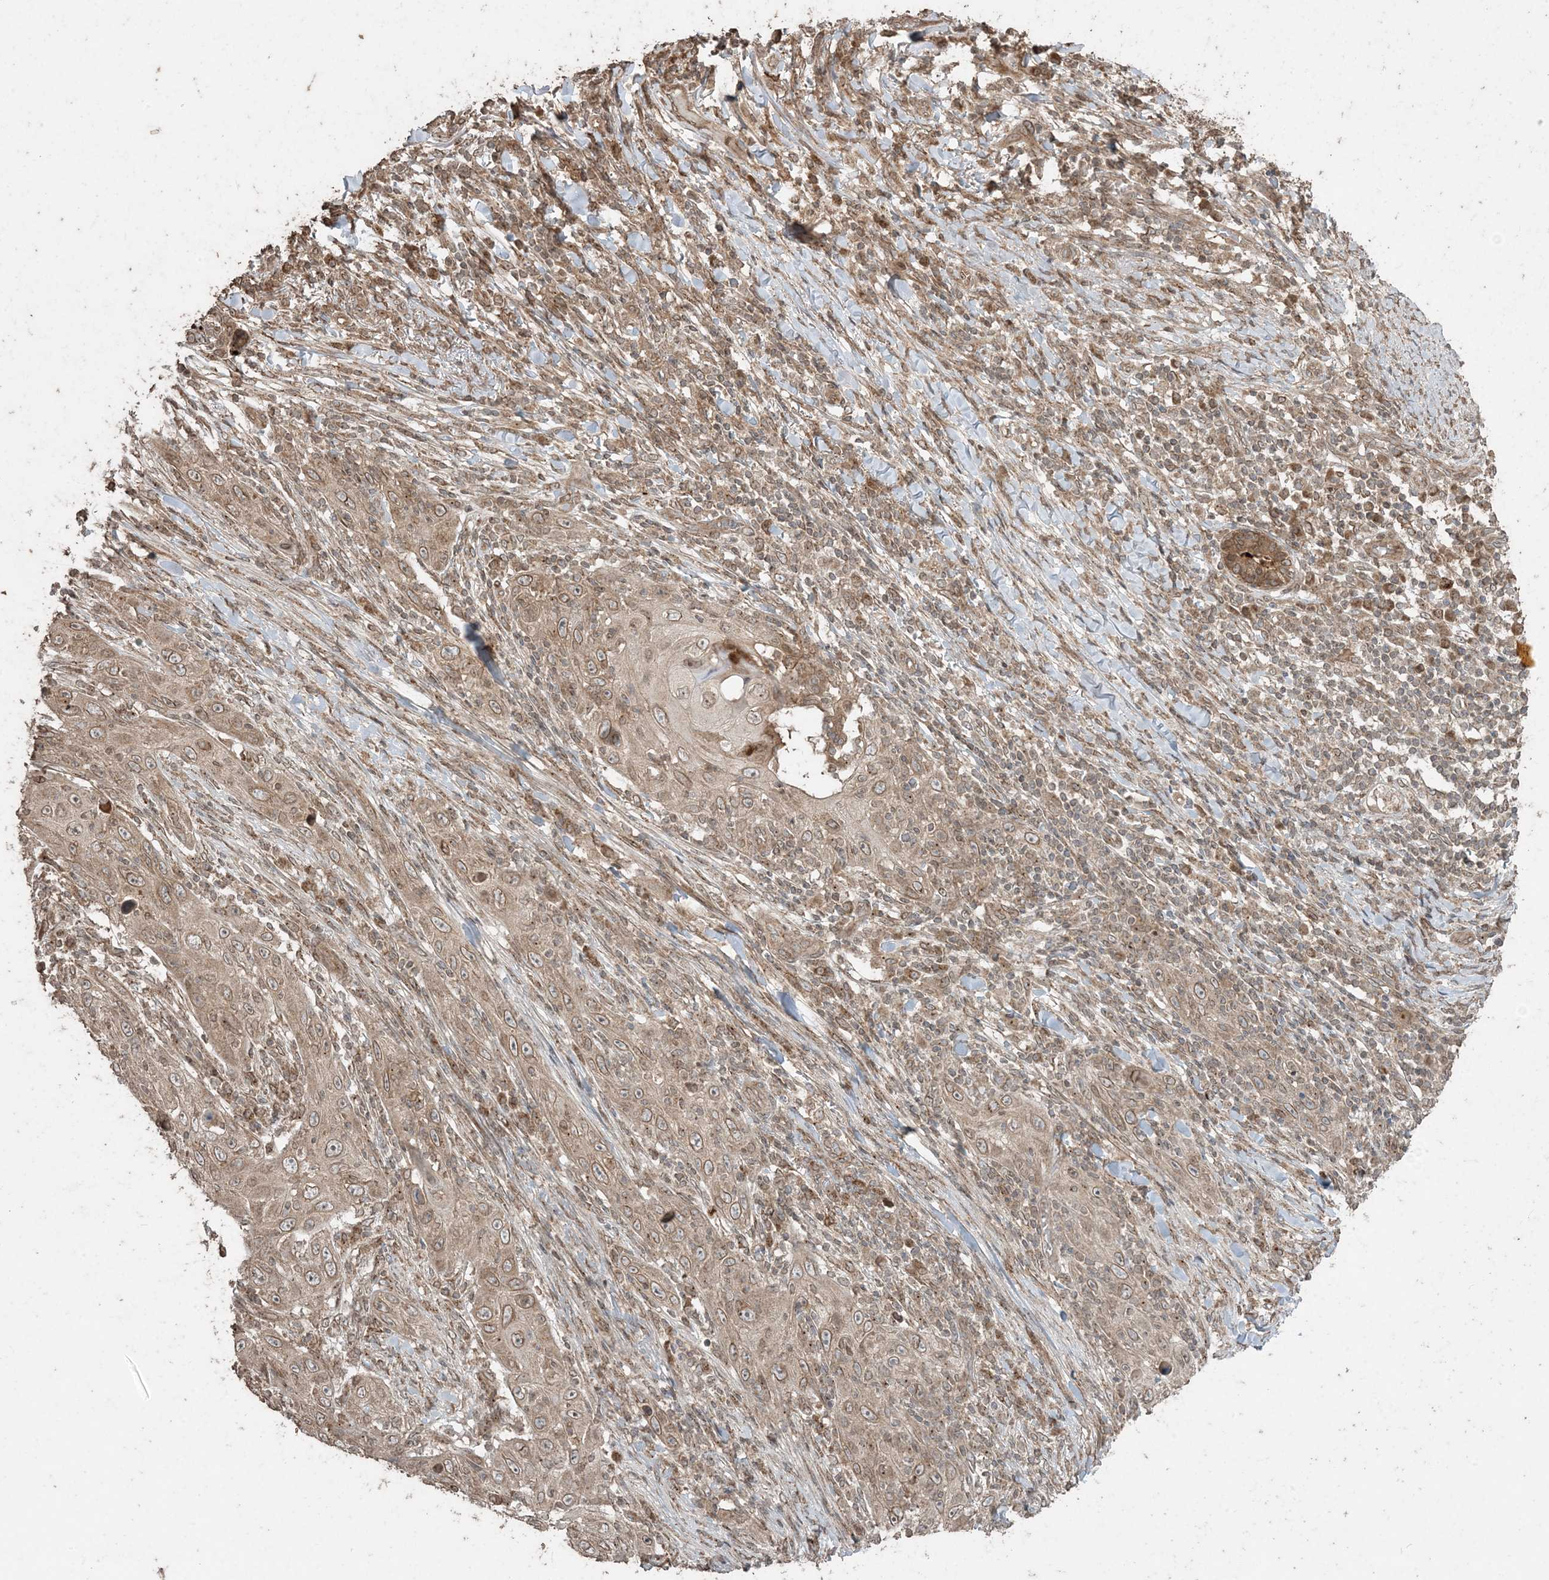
{"staining": {"intensity": "moderate", "quantity": ">75%", "location": "cytoplasmic/membranous,nuclear"}, "tissue": "skin cancer", "cell_type": "Tumor cells", "image_type": "cancer", "snomed": [{"axis": "morphology", "description": "Squamous cell carcinoma, NOS"}, {"axis": "topography", "description": "Skin"}], "caption": "Human skin cancer stained for a protein (brown) displays moderate cytoplasmic/membranous and nuclear positive positivity in approximately >75% of tumor cells.", "gene": "DDX19B", "patient": {"sex": "female", "age": 88}}